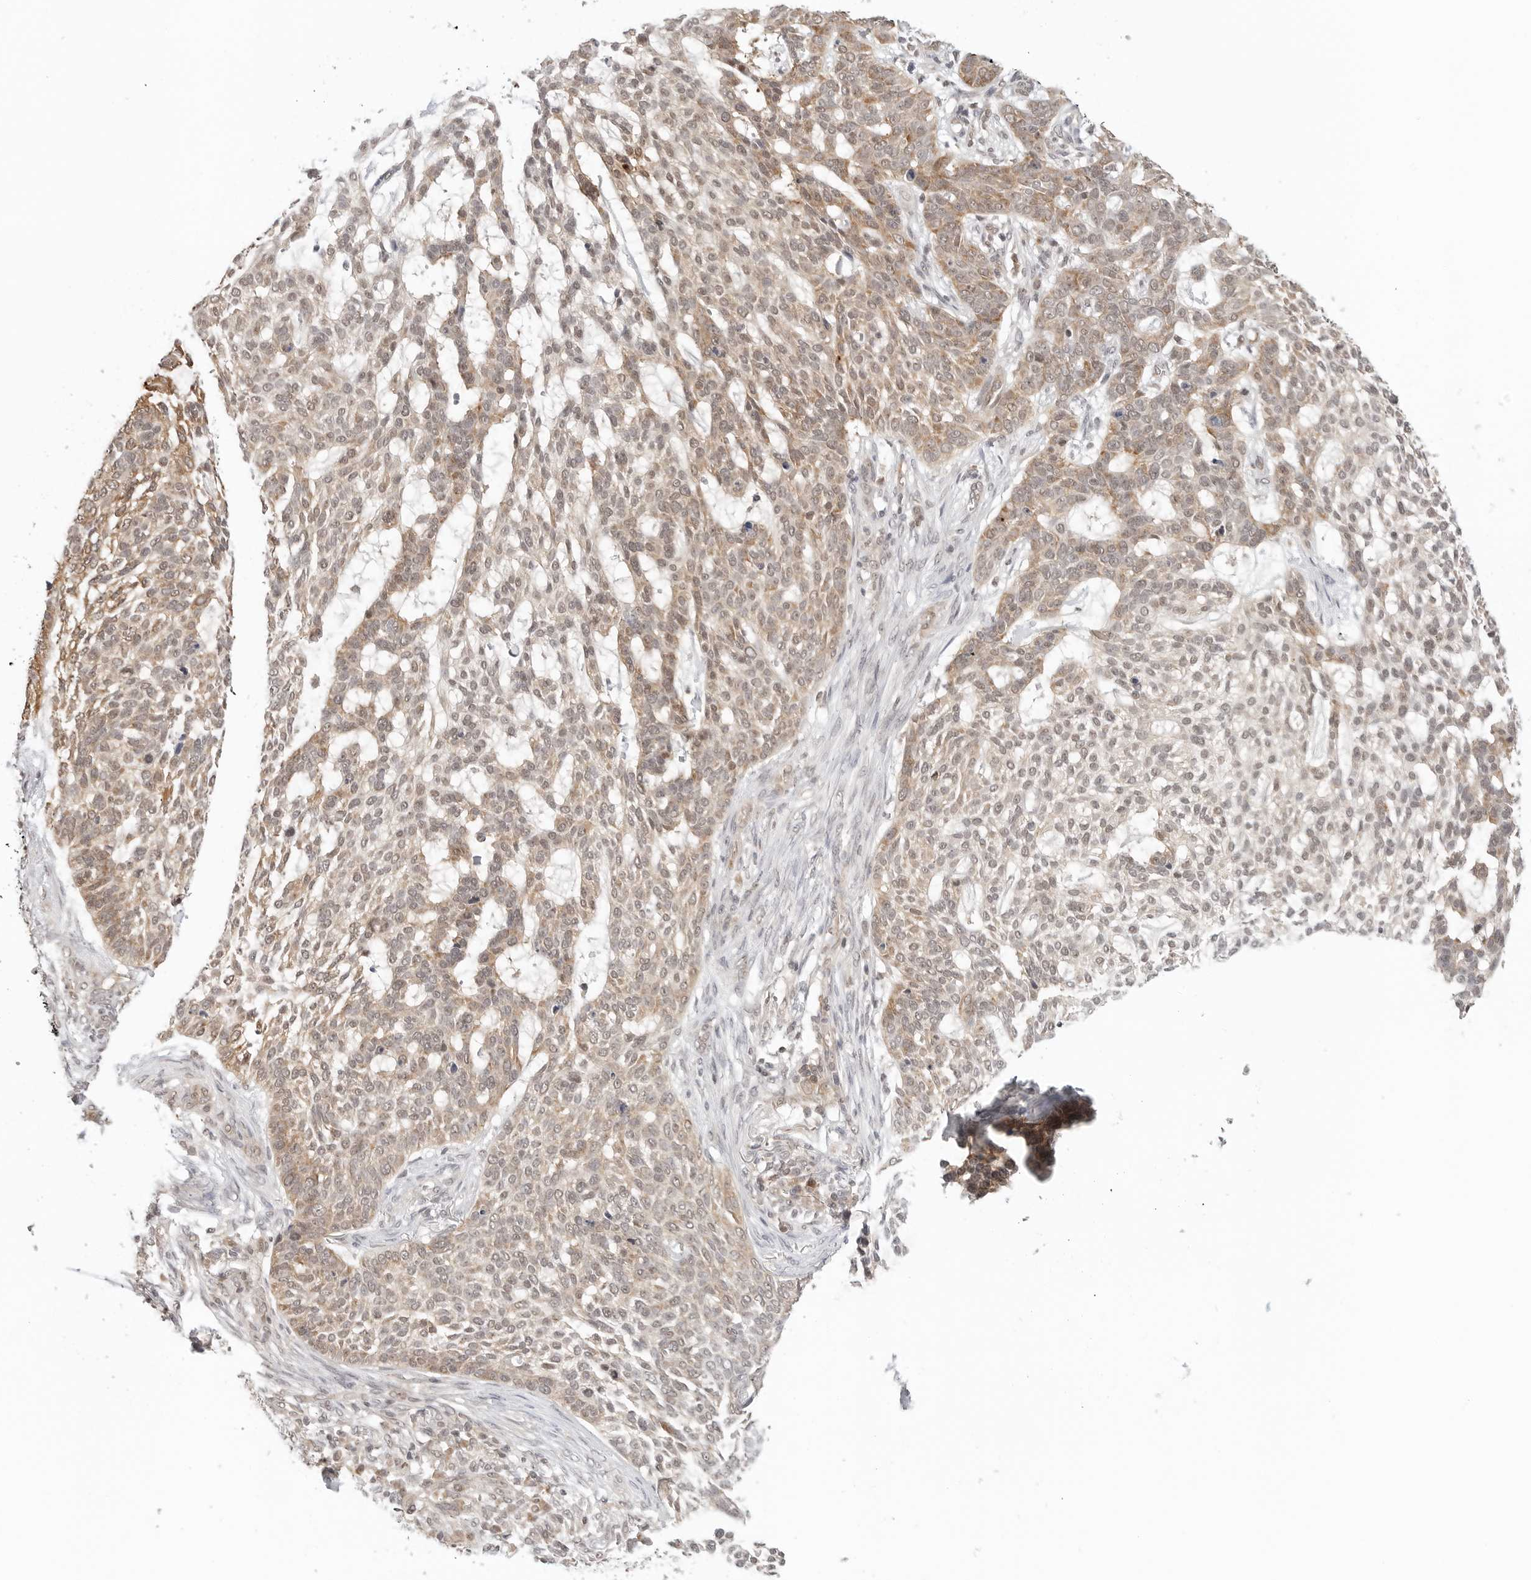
{"staining": {"intensity": "moderate", "quantity": ">75%", "location": "cytoplasmic/membranous"}, "tissue": "skin cancer", "cell_type": "Tumor cells", "image_type": "cancer", "snomed": [{"axis": "morphology", "description": "Basal cell carcinoma"}, {"axis": "topography", "description": "Skin"}], "caption": "Immunohistochemical staining of skin cancer exhibits medium levels of moderate cytoplasmic/membranous protein expression in about >75% of tumor cells.", "gene": "METAP1", "patient": {"sex": "female", "age": 64}}